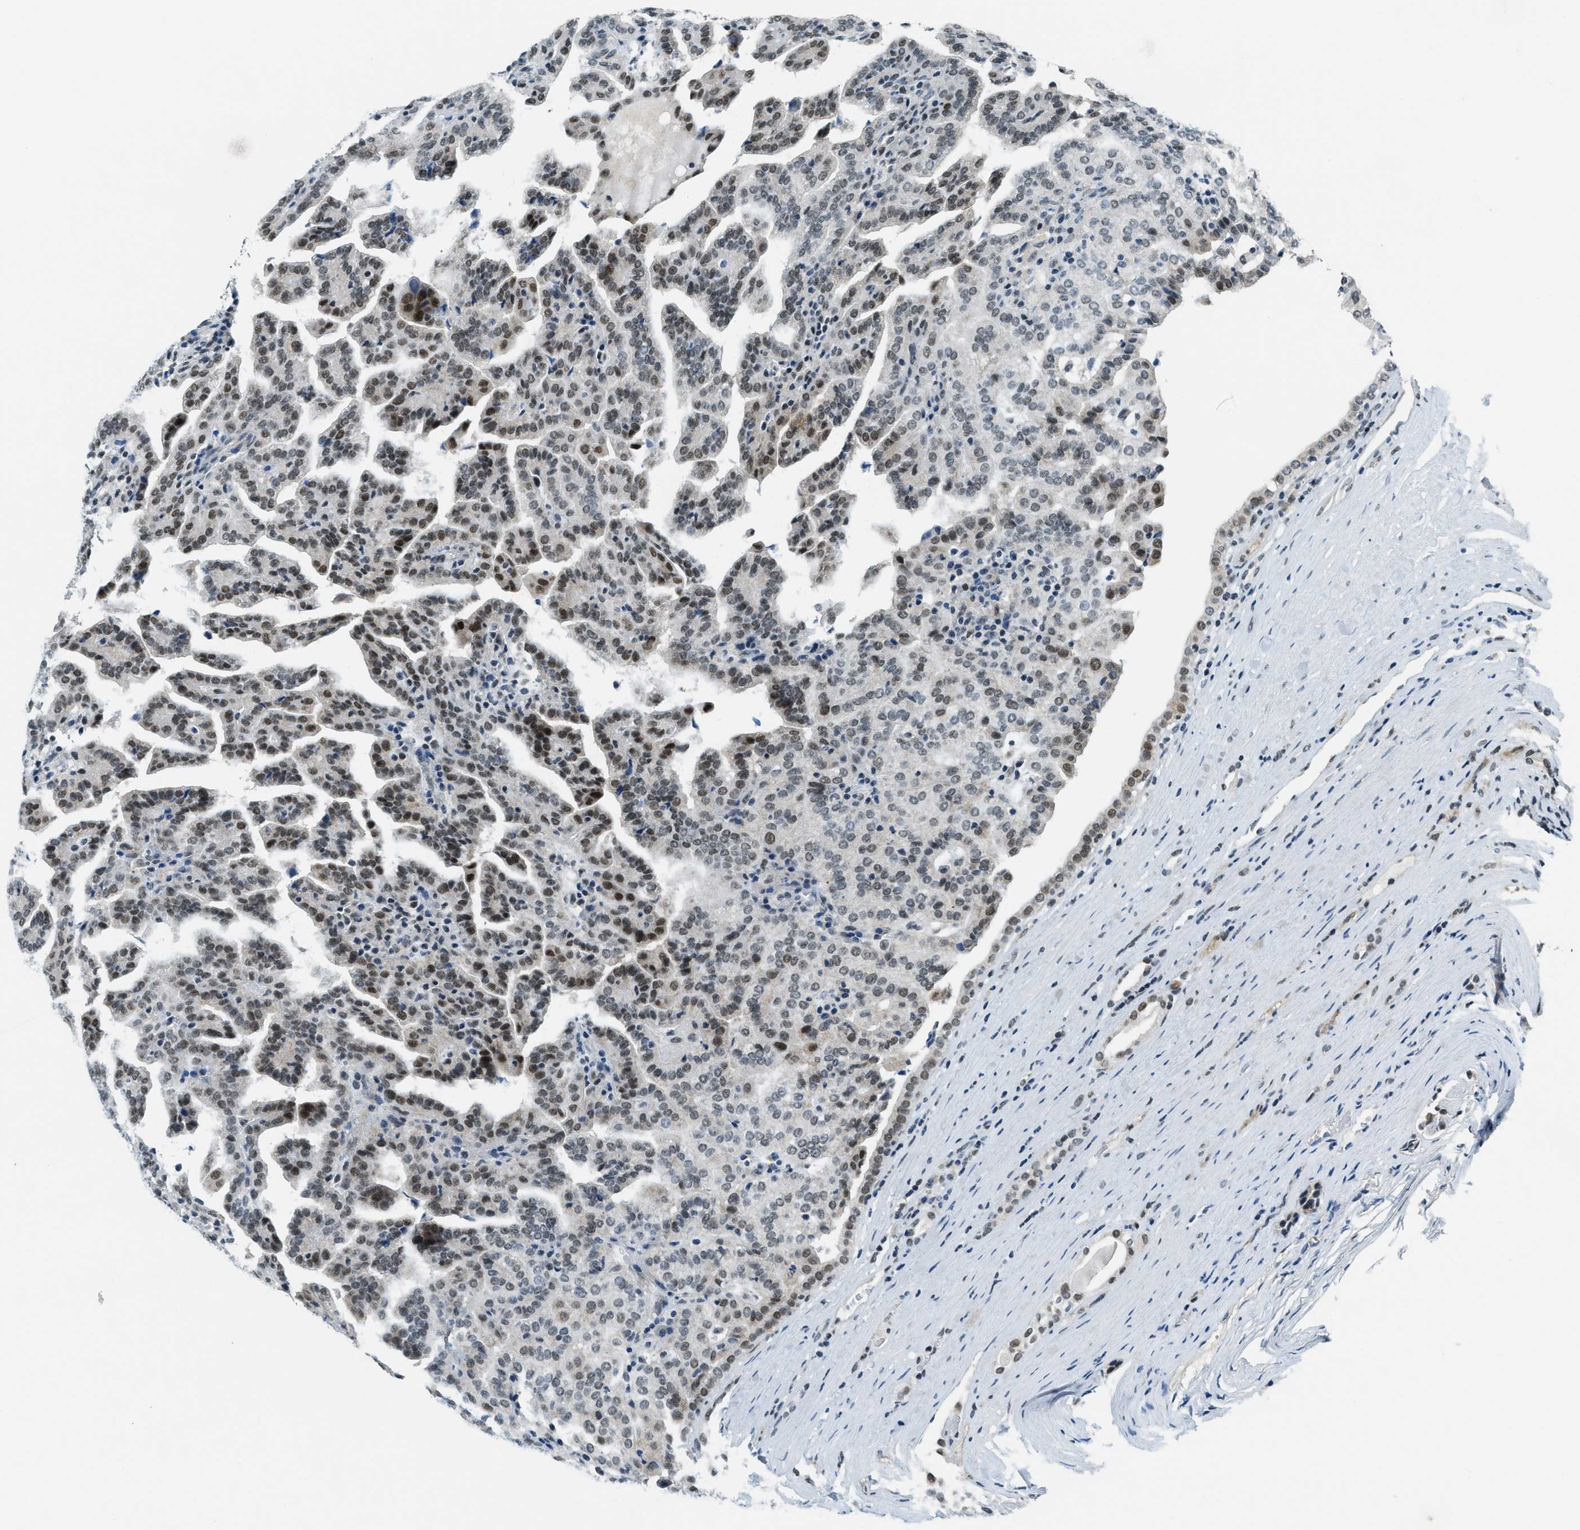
{"staining": {"intensity": "moderate", "quantity": ">75%", "location": "nuclear"}, "tissue": "renal cancer", "cell_type": "Tumor cells", "image_type": "cancer", "snomed": [{"axis": "morphology", "description": "Adenocarcinoma, NOS"}, {"axis": "topography", "description": "Kidney"}], "caption": "Renal adenocarcinoma stained with DAB immunohistochemistry displays medium levels of moderate nuclear positivity in about >75% of tumor cells.", "gene": "KLF6", "patient": {"sex": "male", "age": 61}}